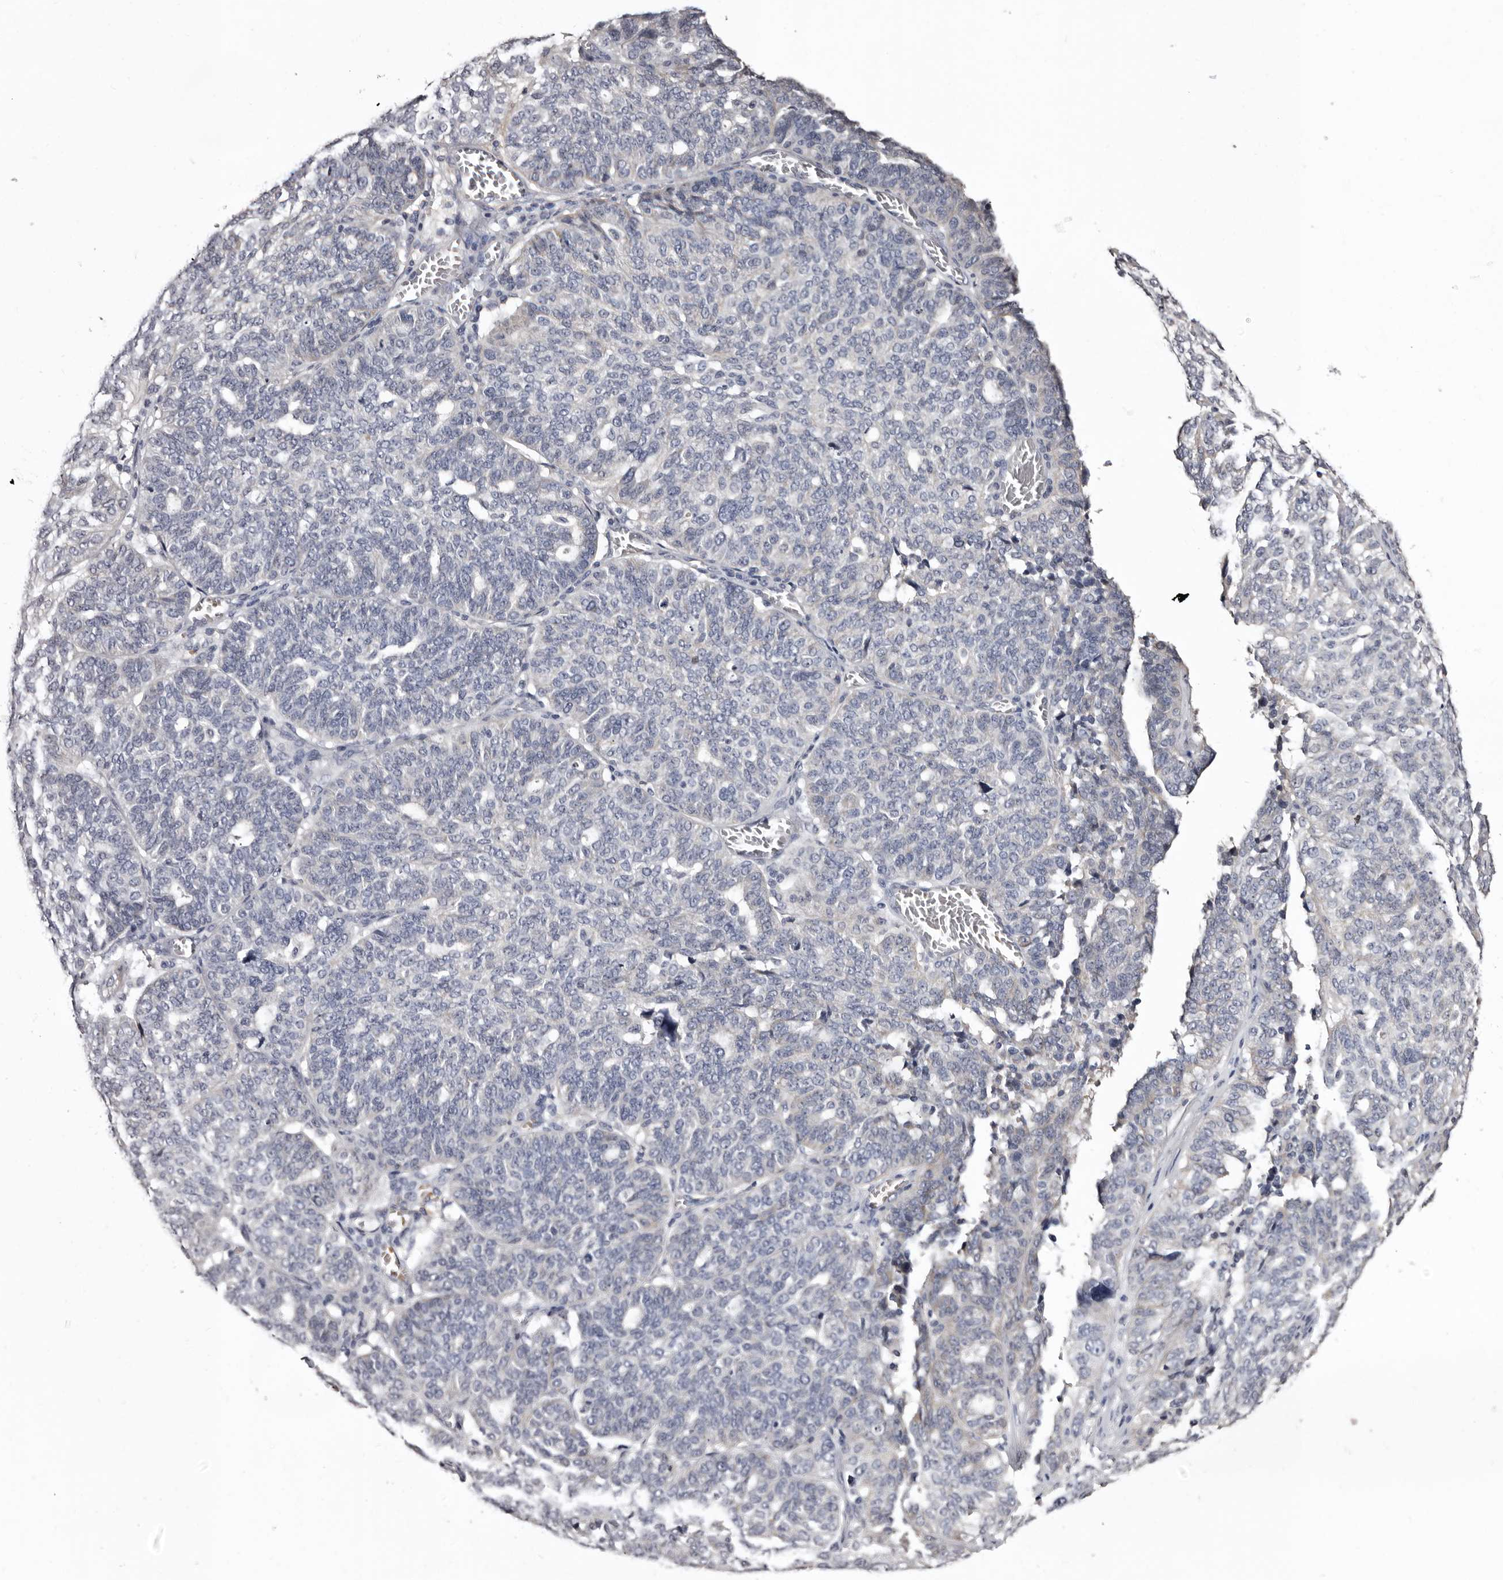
{"staining": {"intensity": "negative", "quantity": "none", "location": "none"}, "tissue": "ovarian cancer", "cell_type": "Tumor cells", "image_type": "cancer", "snomed": [{"axis": "morphology", "description": "Cystadenocarcinoma, serous, NOS"}, {"axis": "topography", "description": "Ovary"}], "caption": "An immunohistochemistry (IHC) photomicrograph of ovarian cancer (serous cystadenocarcinoma) is shown. There is no staining in tumor cells of ovarian cancer (serous cystadenocarcinoma).", "gene": "BPGM", "patient": {"sex": "female", "age": 59}}